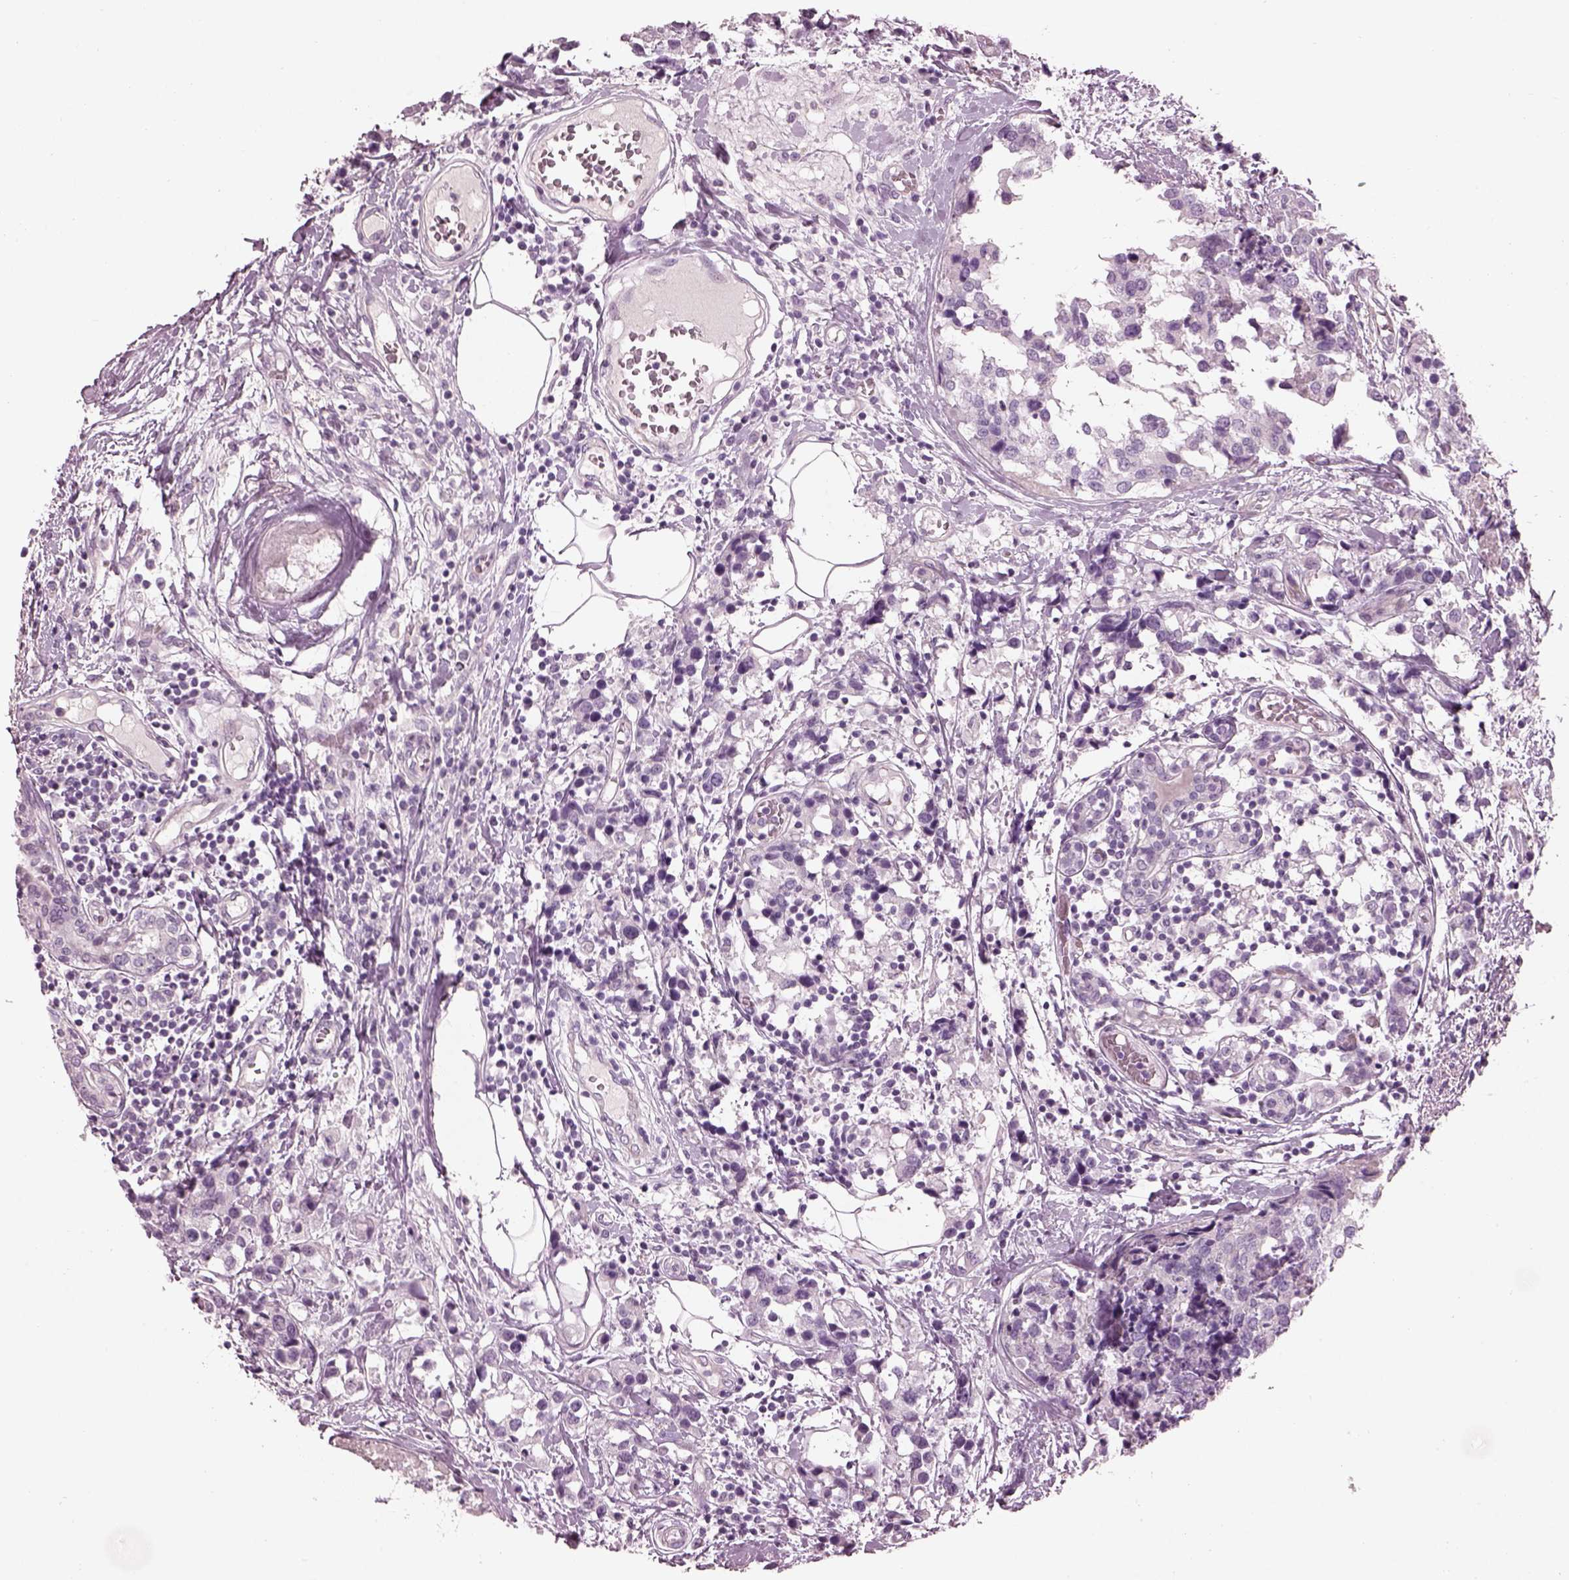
{"staining": {"intensity": "negative", "quantity": "none", "location": "none"}, "tissue": "breast cancer", "cell_type": "Tumor cells", "image_type": "cancer", "snomed": [{"axis": "morphology", "description": "Lobular carcinoma"}, {"axis": "topography", "description": "Breast"}], "caption": "This photomicrograph is of lobular carcinoma (breast) stained with immunohistochemistry to label a protein in brown with the nuclei are counter-stained blue. There is no expression in tumor cells. The staining is performed using DAB brown chromogen with nuclei counter-stained in using hematoxylin.", "gene": "CACNG4", "patient": {"sex": "female", "age": 59}}